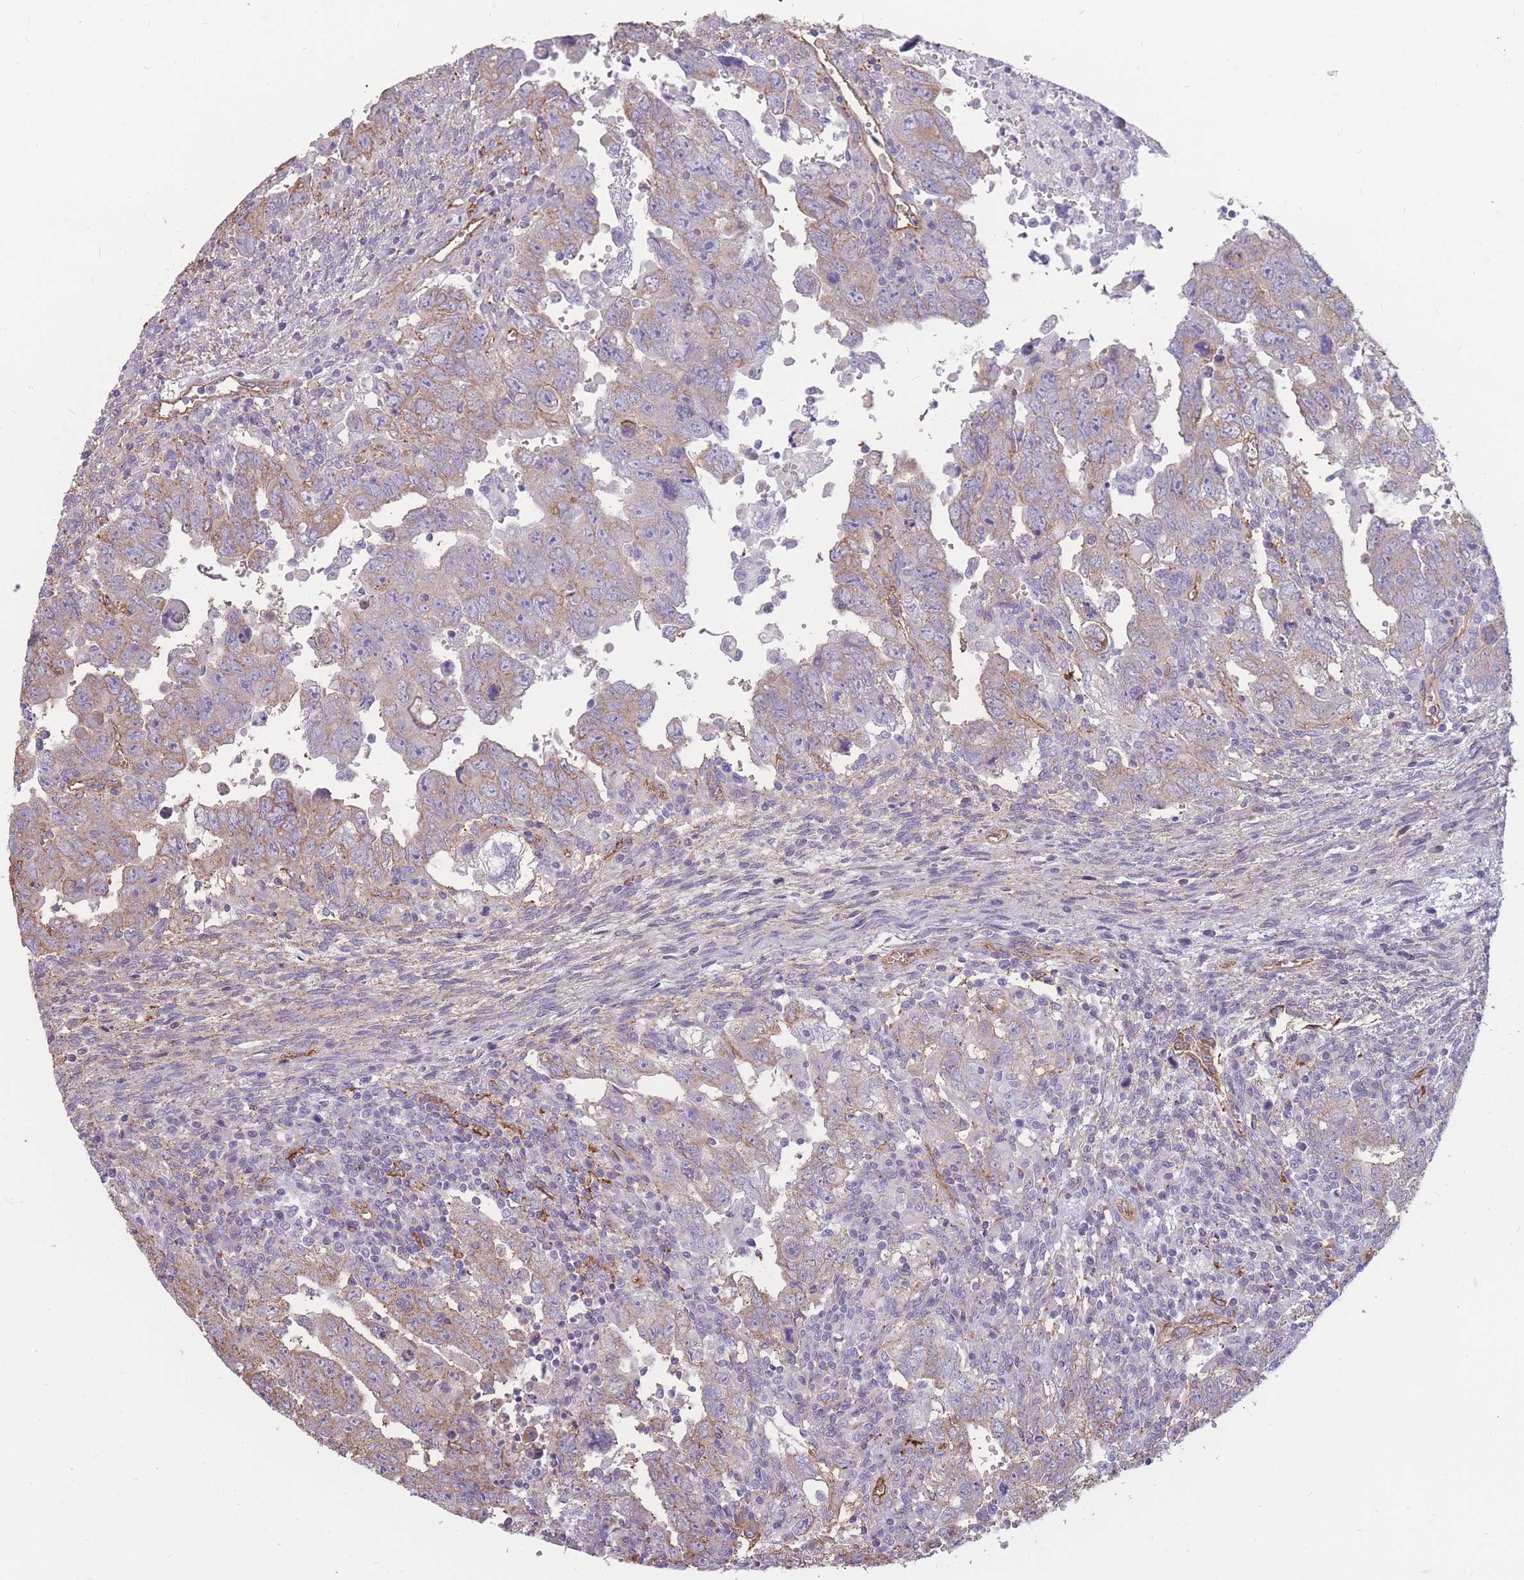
{"staining": {"intensity": "weak", "quantity": "25%-75%", "location": "cytoplasmic/membranous"}, "tissue": "testis cancer", "cell_type": "Tumor cells", "image_type": "cancer", "snomed": [{"axis": "morphology", "description": "Carcinoma, Embryonal, NOS"}, {"axis": "topography", "description": "Testis"}], "caption": "A photomicrograph of human testis embryonal carcinoma stained for a protein shows weak cytoplasmic/membranous brown staining in tumor cells. Nuclei are stained in blue.", "gene": "GNA11", "patient": {"sex": "male", "age": 28}}